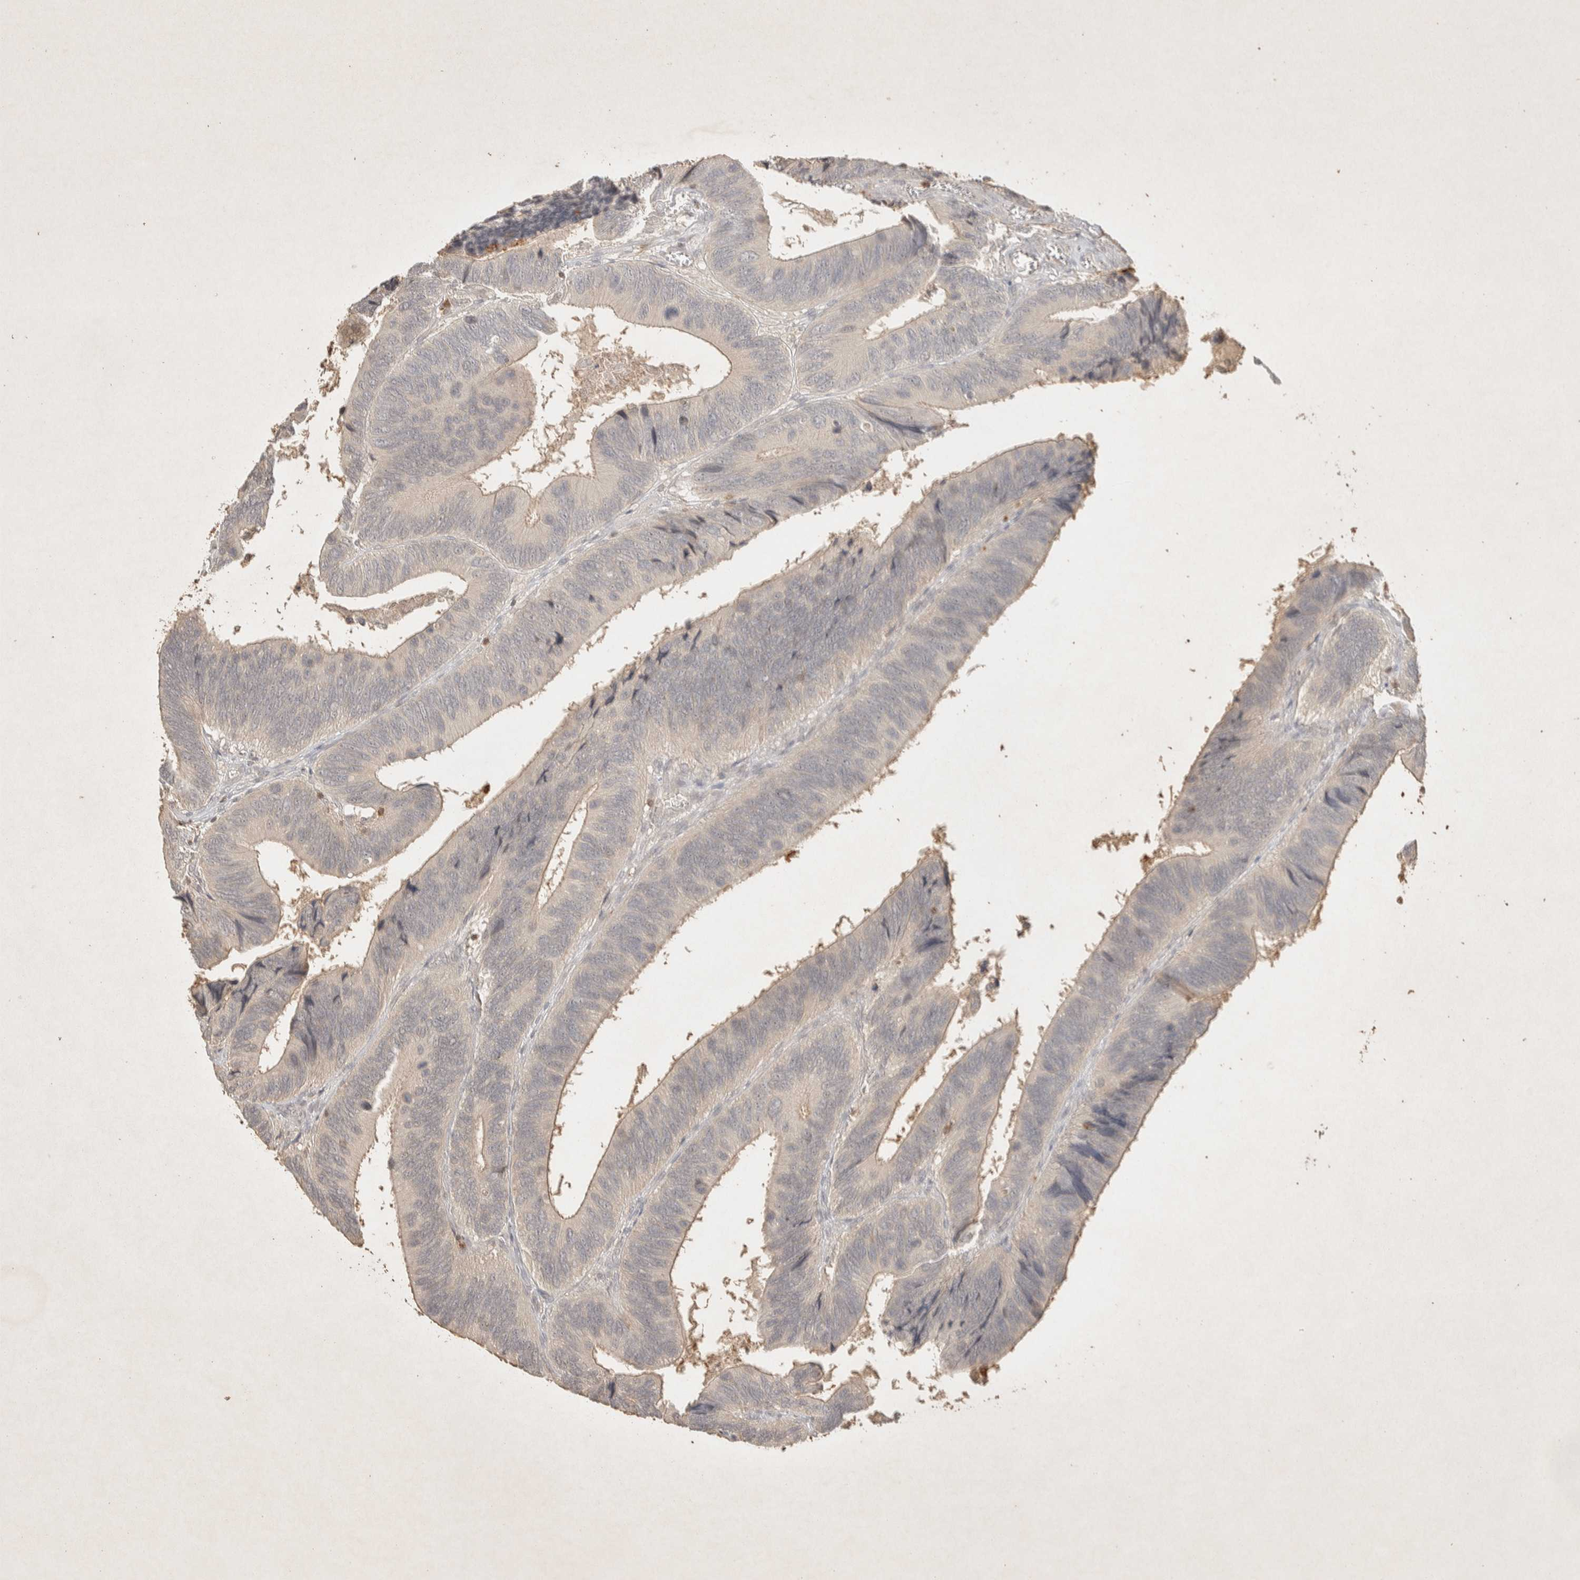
{"staining": {"intensity": "weak", "quantity": "<25%", "location": "cytoplasmic/membranous"}, "tissue": "colorectal cancer", "cell_type": "Tumor cells", "image_type": "cancer", "snomed": [{"axis": "morphology", "description": "Adenocarcinoma, NOS"}, {"axis": "topography", "description": "Colon"}], "caption": "High power microscopy image of an immunohistochemistry histopathology image of colorectal cancer, revealing no significant expression in tumor cells. (DAB immunohistochemistry with hematoxylin counter stain).", "gene": "RAC2", "patient": {"sex": "male", "age": 72}}